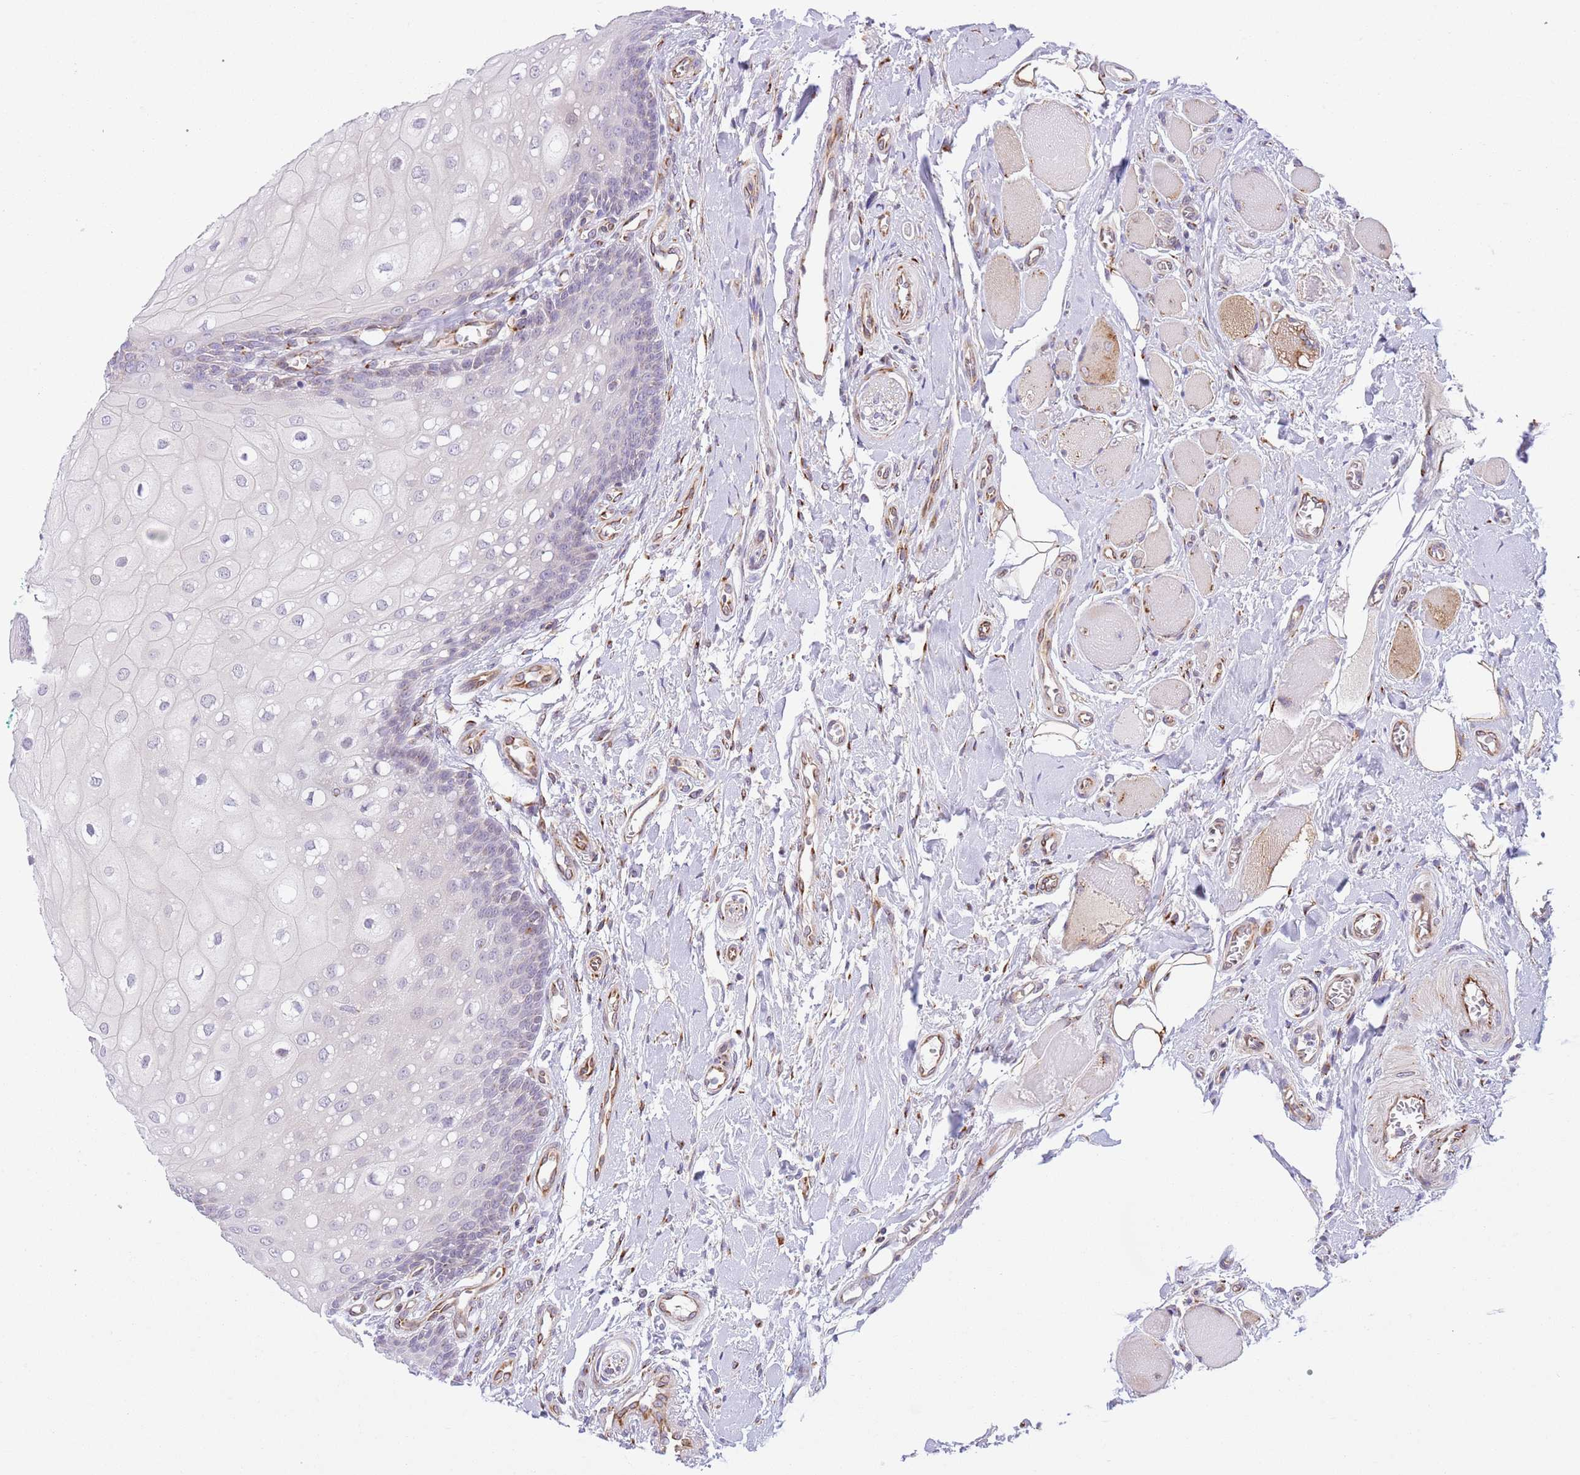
{"staining": {"intensity": "negative", "quantity": "none", "location": "none"}, "tissue": "oral mucosa", "cell_type": "Squamous epithelial cells", "image_type": "normal", "snomed": [{"axis": "morphology", "description": "Normal tissue, NOS"}, {"axis": "morphology", "description": "Squamous cell carcinoma, NOS"}, {"axis": "topography", "description": "Oral tissue"}, {"axis": "topography", "description": "Tounge, NOS"}, {"axis": "topography", "description": "Head-Neck"}], "caption": "Immunohistochemistry (IHC) of benign human oral mucosa reveals no expression in squamous epithelial cells. (Stains: DAB immunohistochemistry with hematoxylin counter stain, Microscopy: brightfield microscopy at high magnification).", "gene": "C20orf96", "patient": {"sex": "male", "age": 79}}